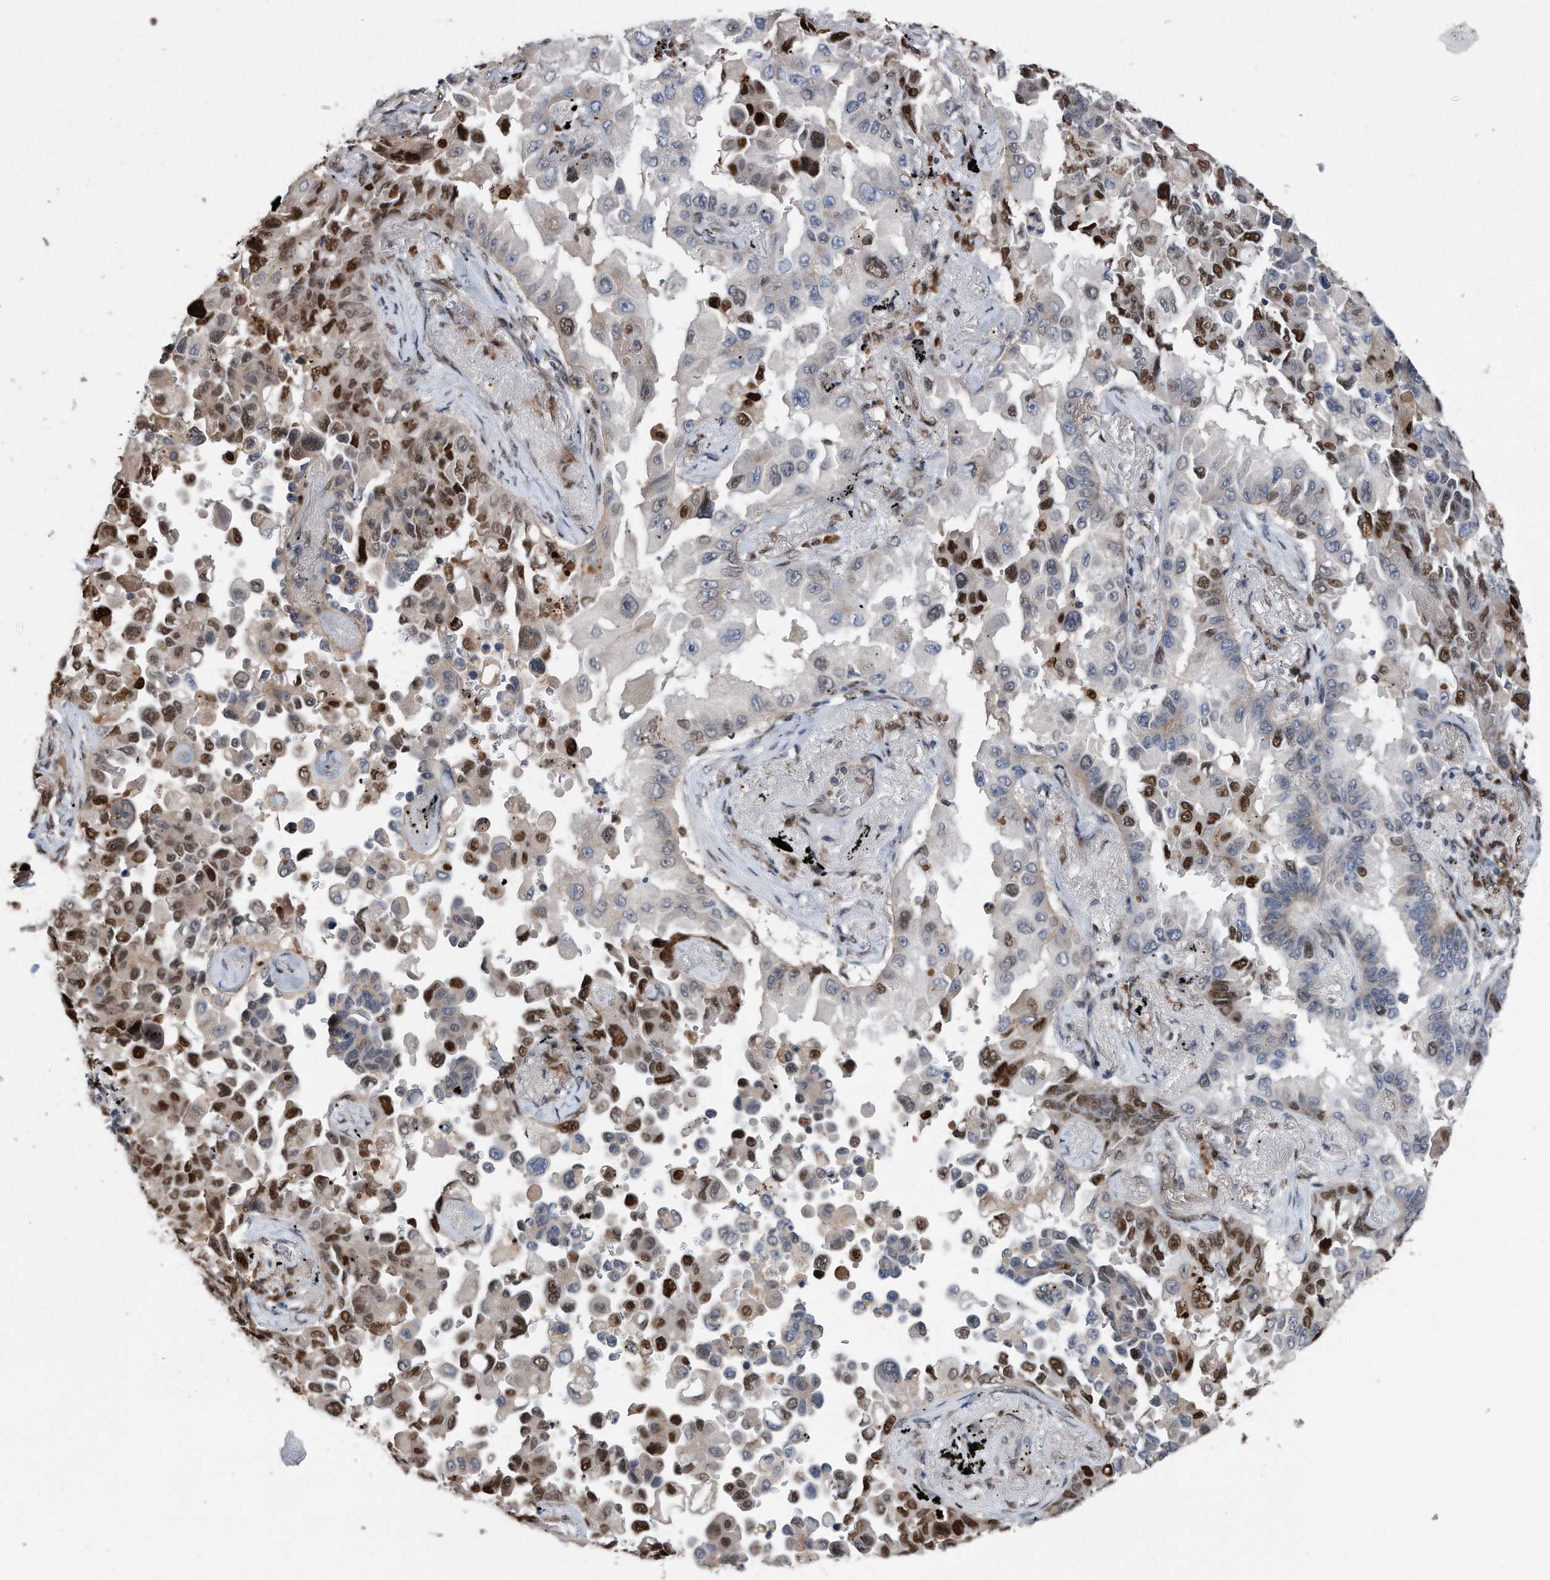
{"staining": {"intensity": "strong", "quantity": "25%-75%", "location": "nuclear"}, "tissue": "lung cancer", "cell_type": "Tumor cells", "image_type": "cancer", "snomed": [{"axis": "morphology", "description": "Adenocarcinoma, NOS"}, {"axis": "topography", "description": "Lung"}], "caption": "A photomicrograph of adenocarcinoma (lung) stained for a protein shows strong nuclear brown staining in tumor cells.", "gene": "PCNA", "patient": {"sex": "female", "age": 67}}